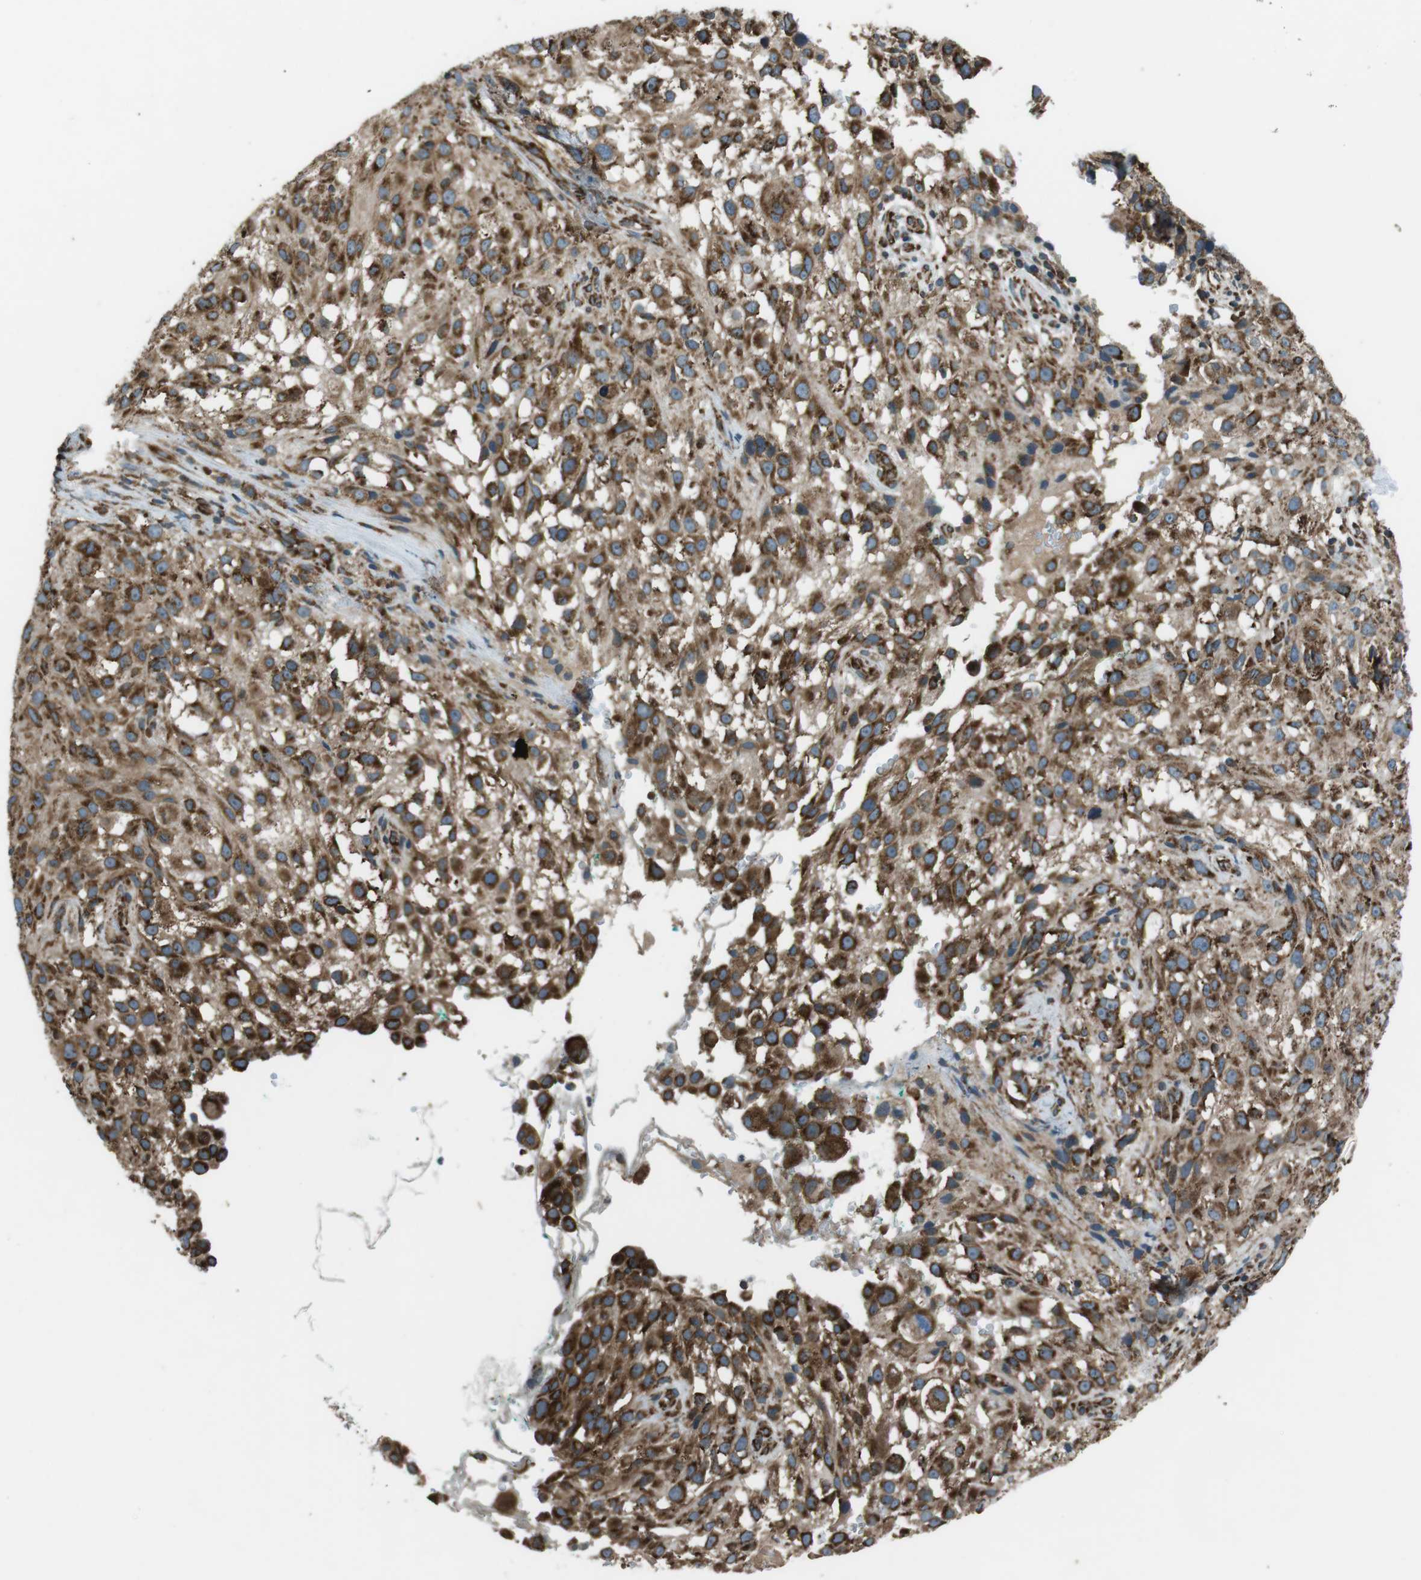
{"staining": {"intensity": "strong", "quantity": ">75%", "location": "cytoplasmic/membranous"}, "tissue": "melanoma", "cell_type": "Tumor cells", "image_type": "cancer", "snomed": [{"axis": "morphology", "description": "Necrosis, NOS"}, {"axis": "morphology", "description": "Malignant melanoma, NOS"}, {"axis": "topography", "description": "Skin"}], "caption": "Immunohistochemical staining of malignant melanoma exhibits high levels of strong cytoplasmic/membranous positivity in about >75% of tumor cells. (DAB (3,3'-diaminobenzidine) = brown stain, brightfield microscopy at high magnification).", "gene": "KTN1", "patient": {"sex": "female", "age": 87}}